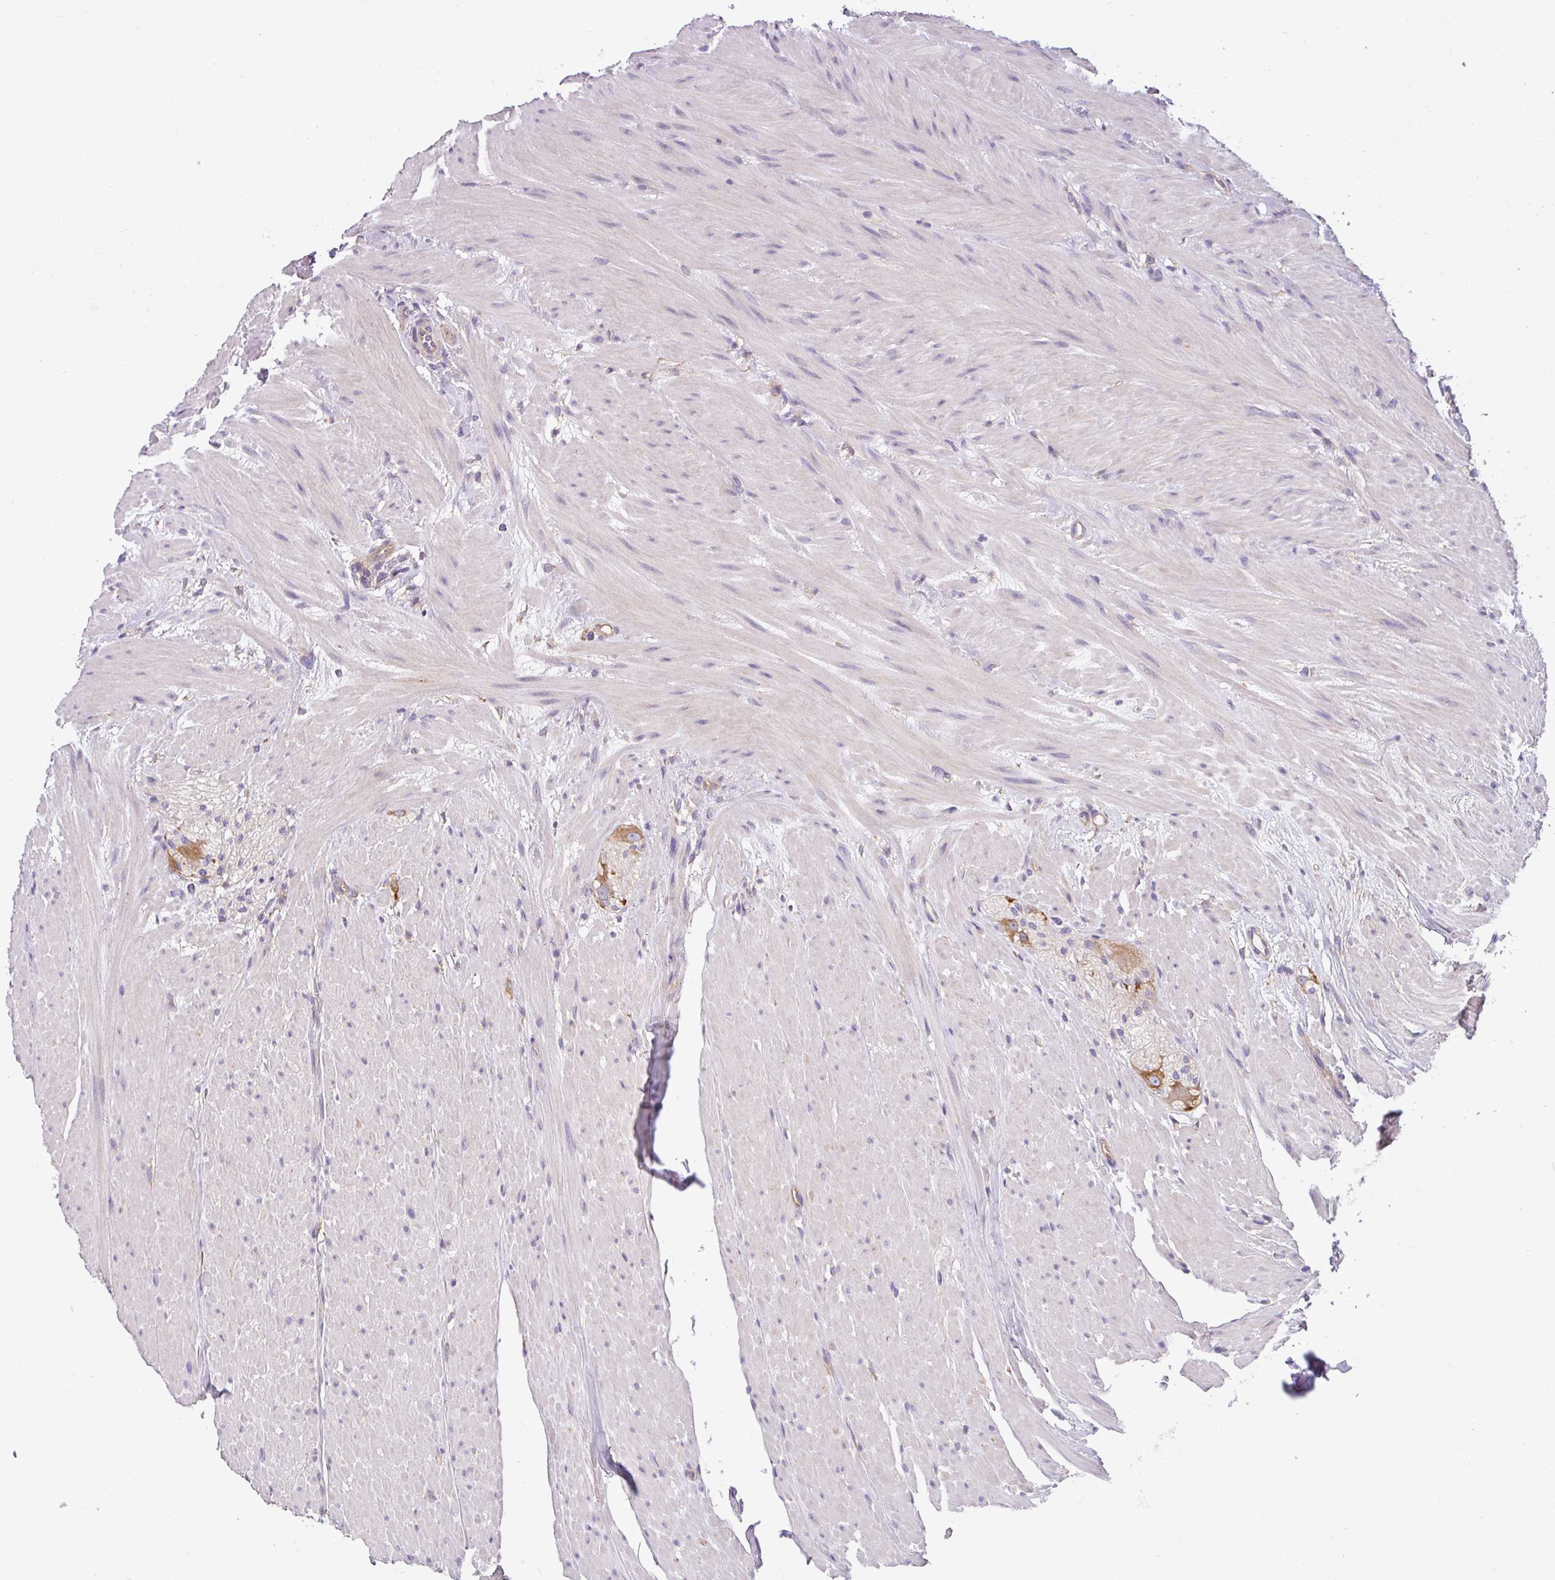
{"staining": {"intensity": "weak", "quantity": ">75%", "location": "cytoplasmic/membranous"}, "tissue": "colon", "cell_type": "Endothelial cells", "image_type": "normal", "snomed": [{"axis": "morphology", "description": "Normal tissue, NOS"}, {"axis": "topography", "description": "Colon"}], "caption": "Immunohistochemistry (DAB) staining of unremarkable colon shows weak cytoplasmic/membranous protein positivity in about >75% of endothelial cells.", "gene": "SLC23A2", "patient": {"sex": "female", "age": 82}}